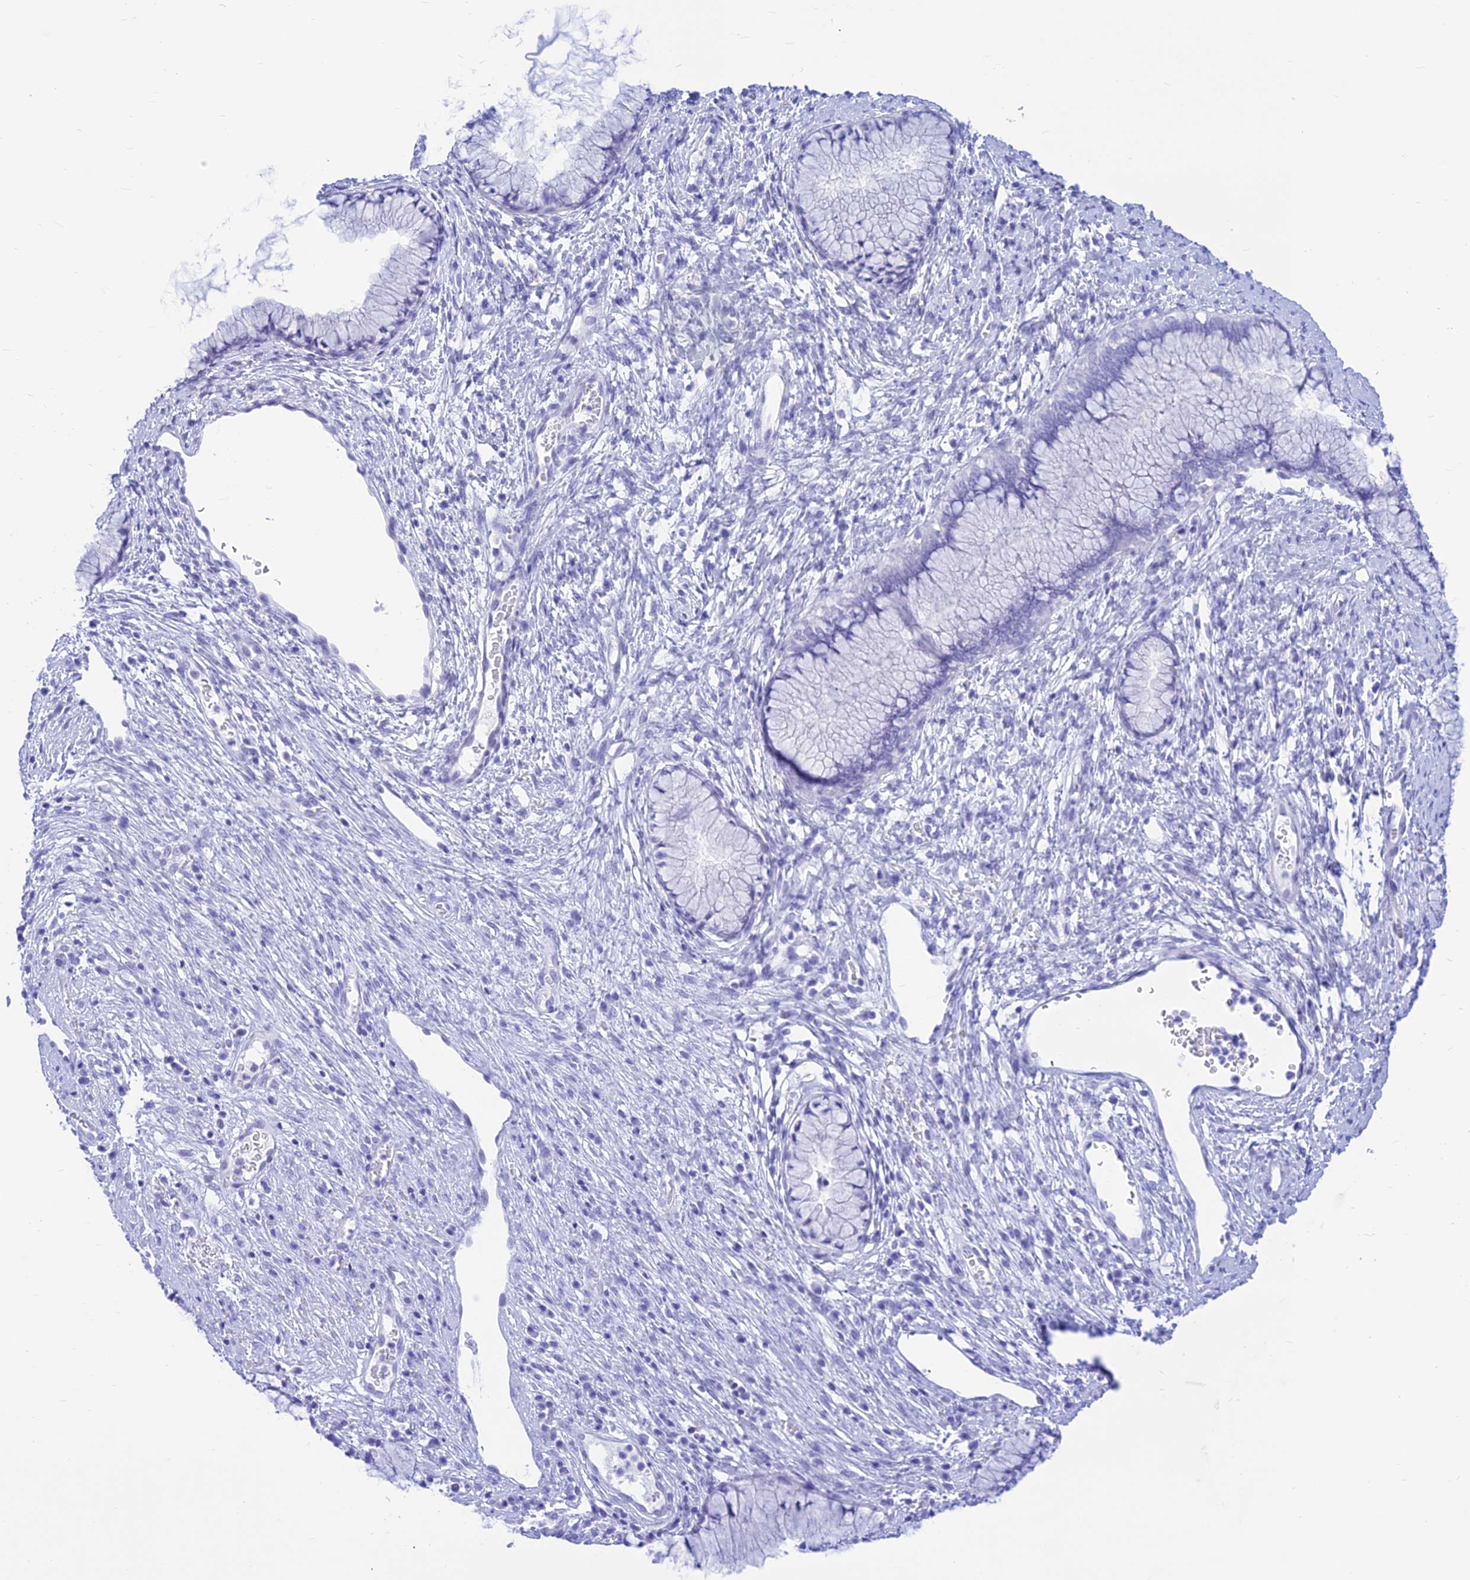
{"staining": {"intensity": "negative", "quantity": "none", "location": "none"}, "tissue": "cervix", "cell_type": "Glandular cells", "image_type": "normal", "snomed": [{"axis": "morphology", "description": "Normal tissue, NOS"}, {"axis": "topography", "description": "Cervix"}], "caption": "Image shows no significant protein staining in glandular cells of unremarkable cervix. The staining is performed using DAB brown chromogen with nuclei counter-stained in using hematoxylin.", "gene": "PRNP", "patient": {"sex": "female", "age": 42}}